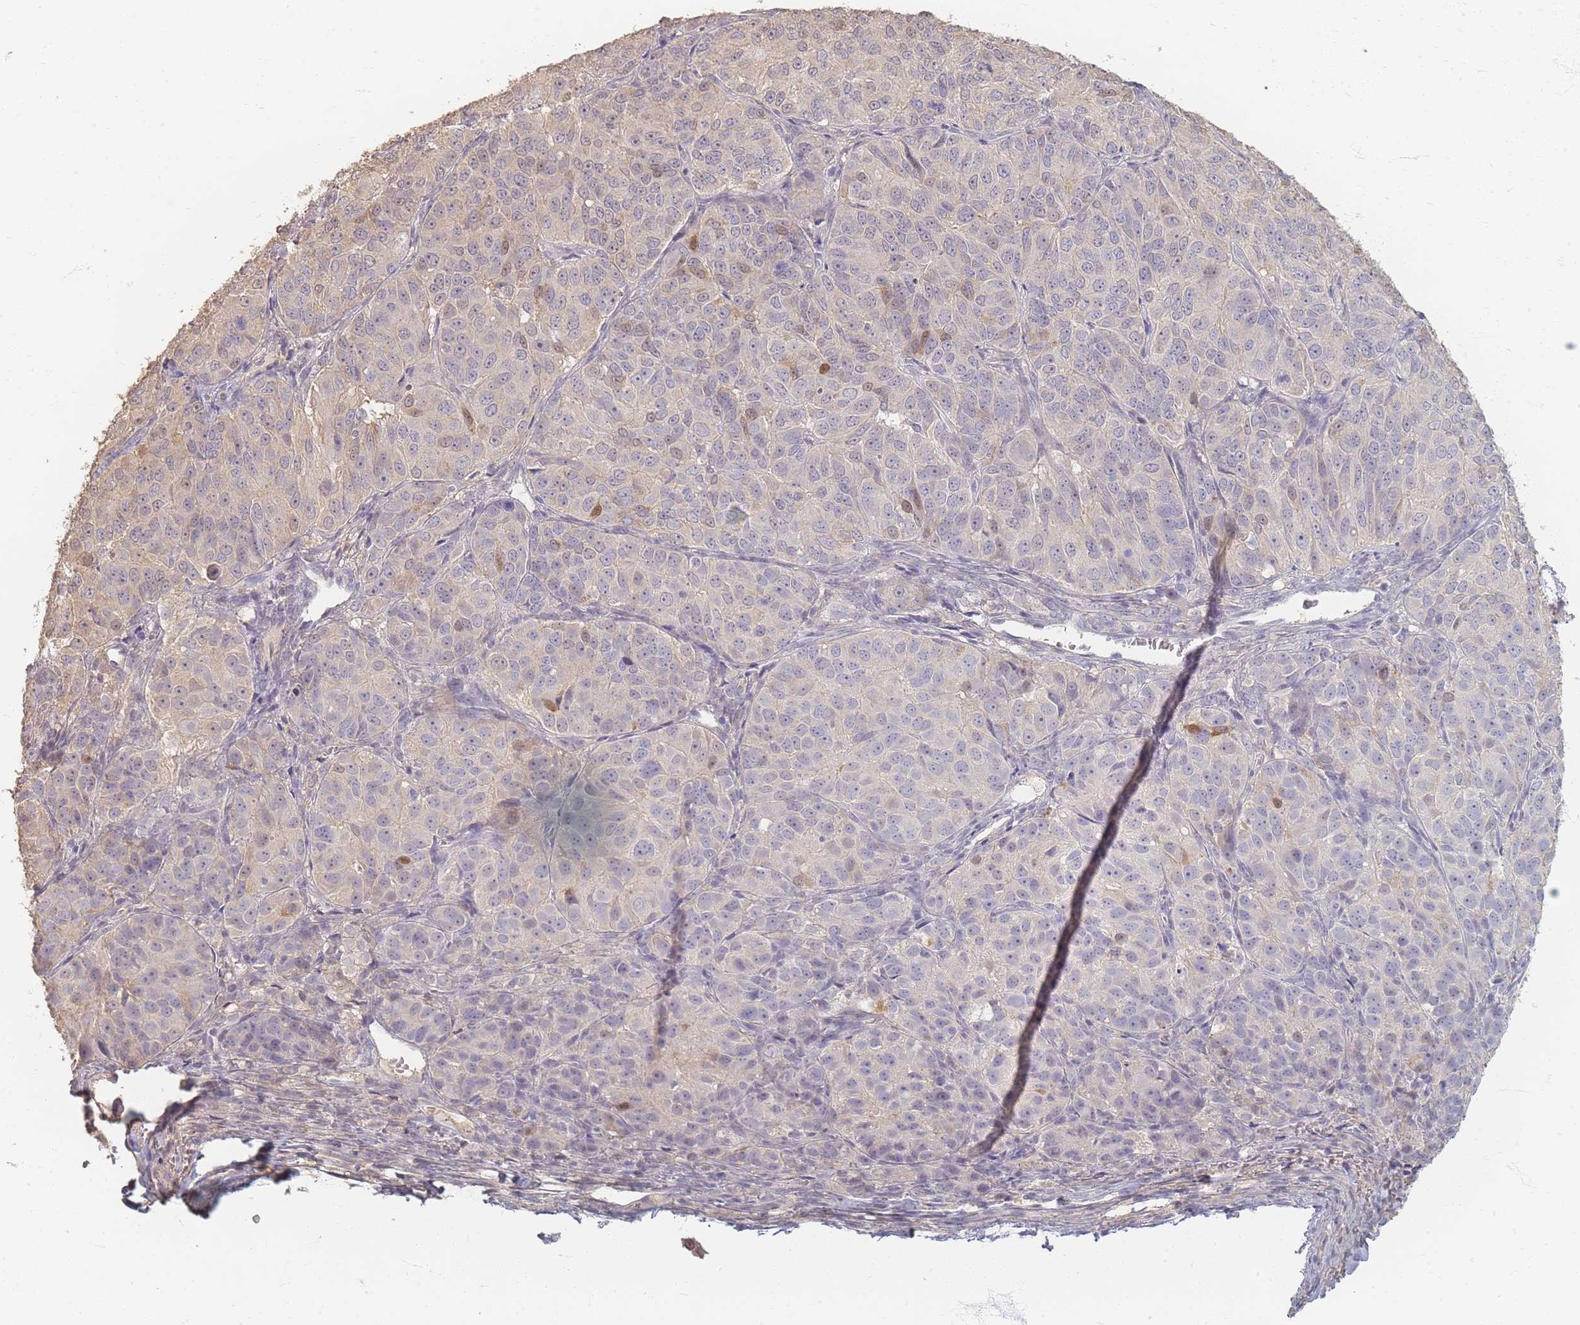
{"staining": {"intensity": "moderate", "quantity": "<25%", "location": "nuclear"}, "tissue": "ovarian cancer", "cell_type": "Tumor cells", "image_type": "cancer", "snomed": [{"axis": "morphology", "description": "Carcinoma, endometroid"}, {"axis": "topography", "description": "Ovary"}], "caption": "Immunohistochemical staining of human ovarian cancer (endometroid carcinoma) exhibits low levels of moderate nuclear expression in about <25% of tumor cells.", "gene": "RFTN1", "patient": {"sex": "female", "age": 51}}